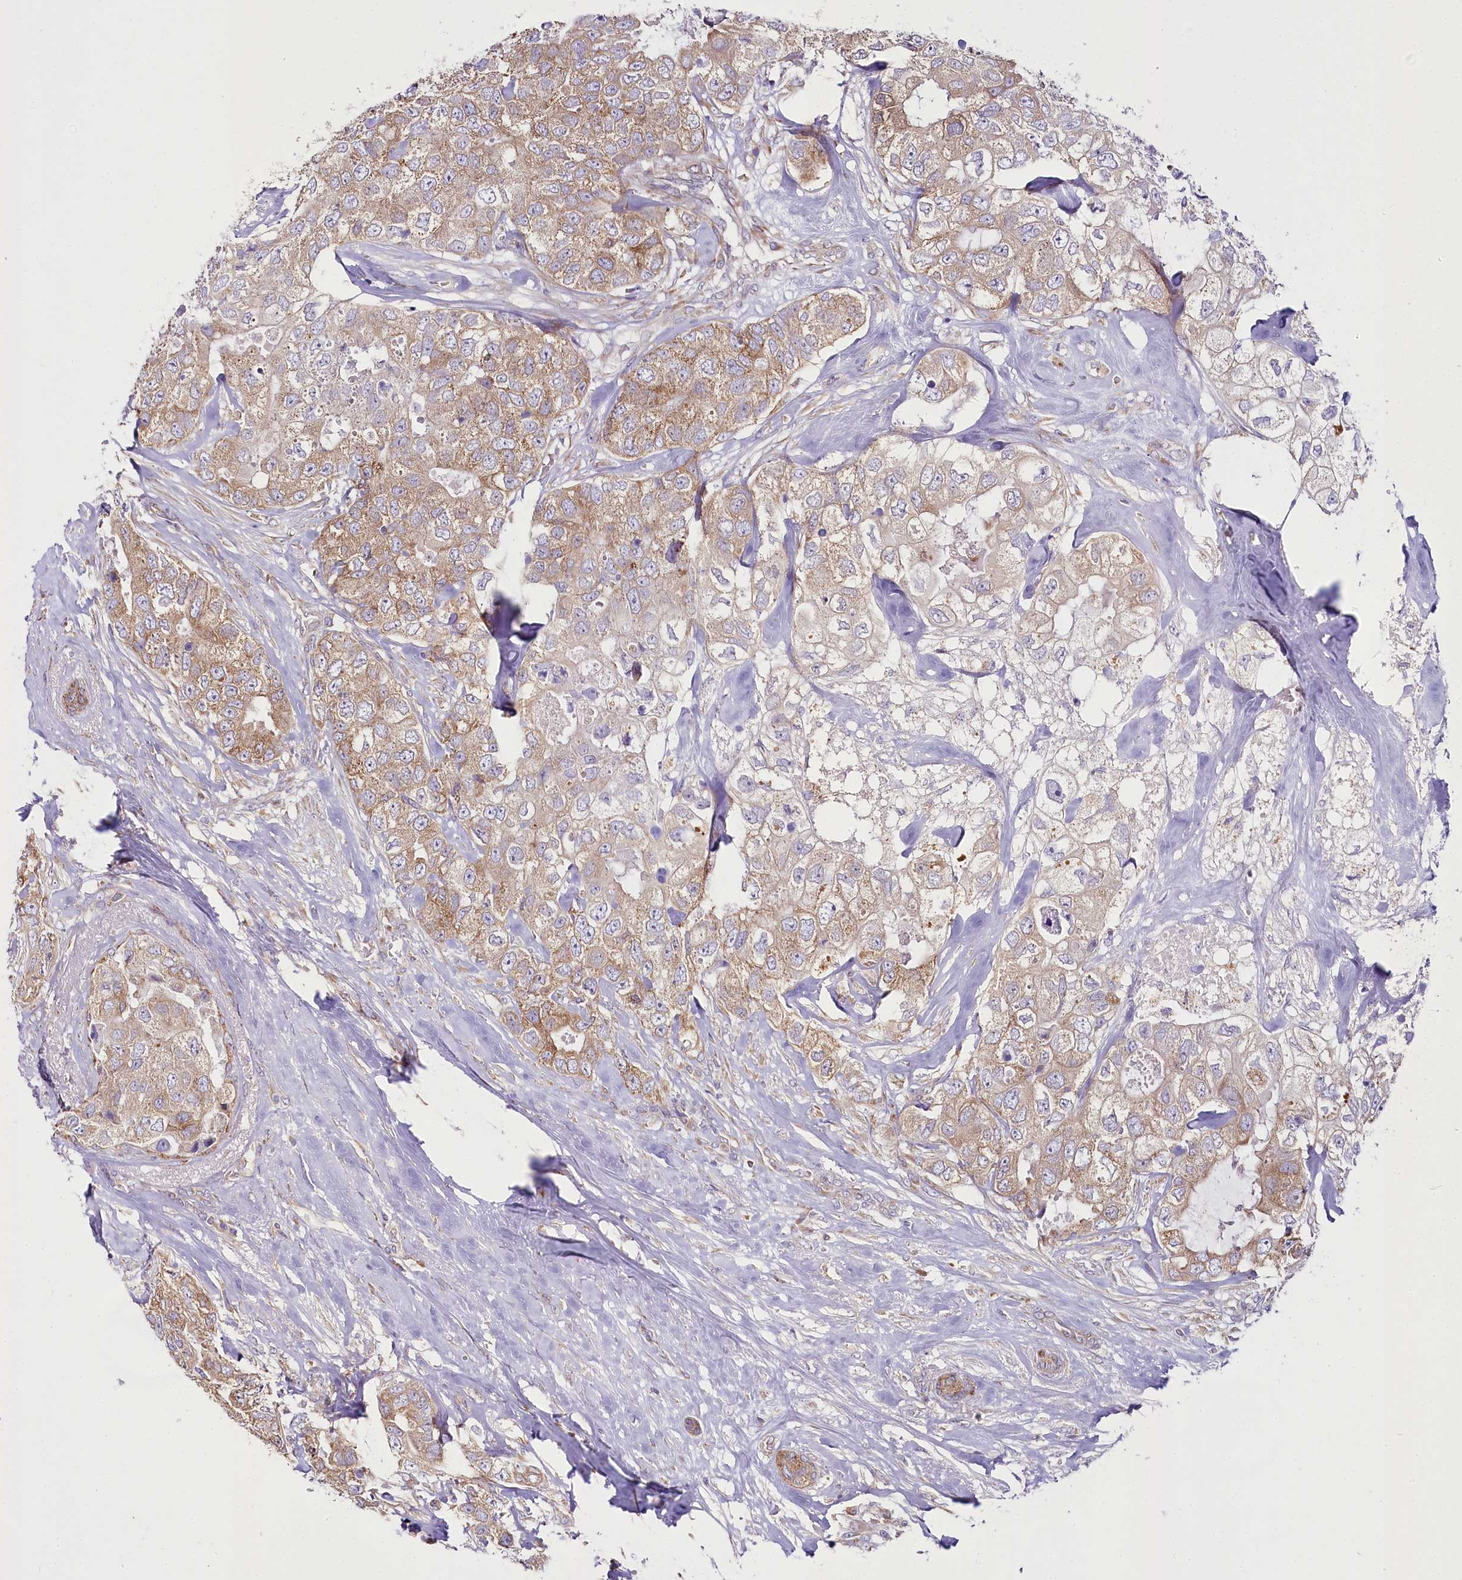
{"staining": {"intensity": "moderate", "quantity": ">75%", "location": "cytoplasmic/membranous"}, "tissue": "breast cancer", "cell_type": "Tumor cells", "image_type": "cancer", "snomed": [{"axis": "morphology", "description": "Duct carcinoma"}, {"axis": "topography", "description": "Breast"}], "caption": "Moderate cytoplasmic/membranous staining for a protein is present in about >75% of tumor cells of breast cancer (infiltrating ductal carcinoma) using immunohistochemistry.", "gene": "THUMPD3", "patient": {"sex": "female", "age": 62}}